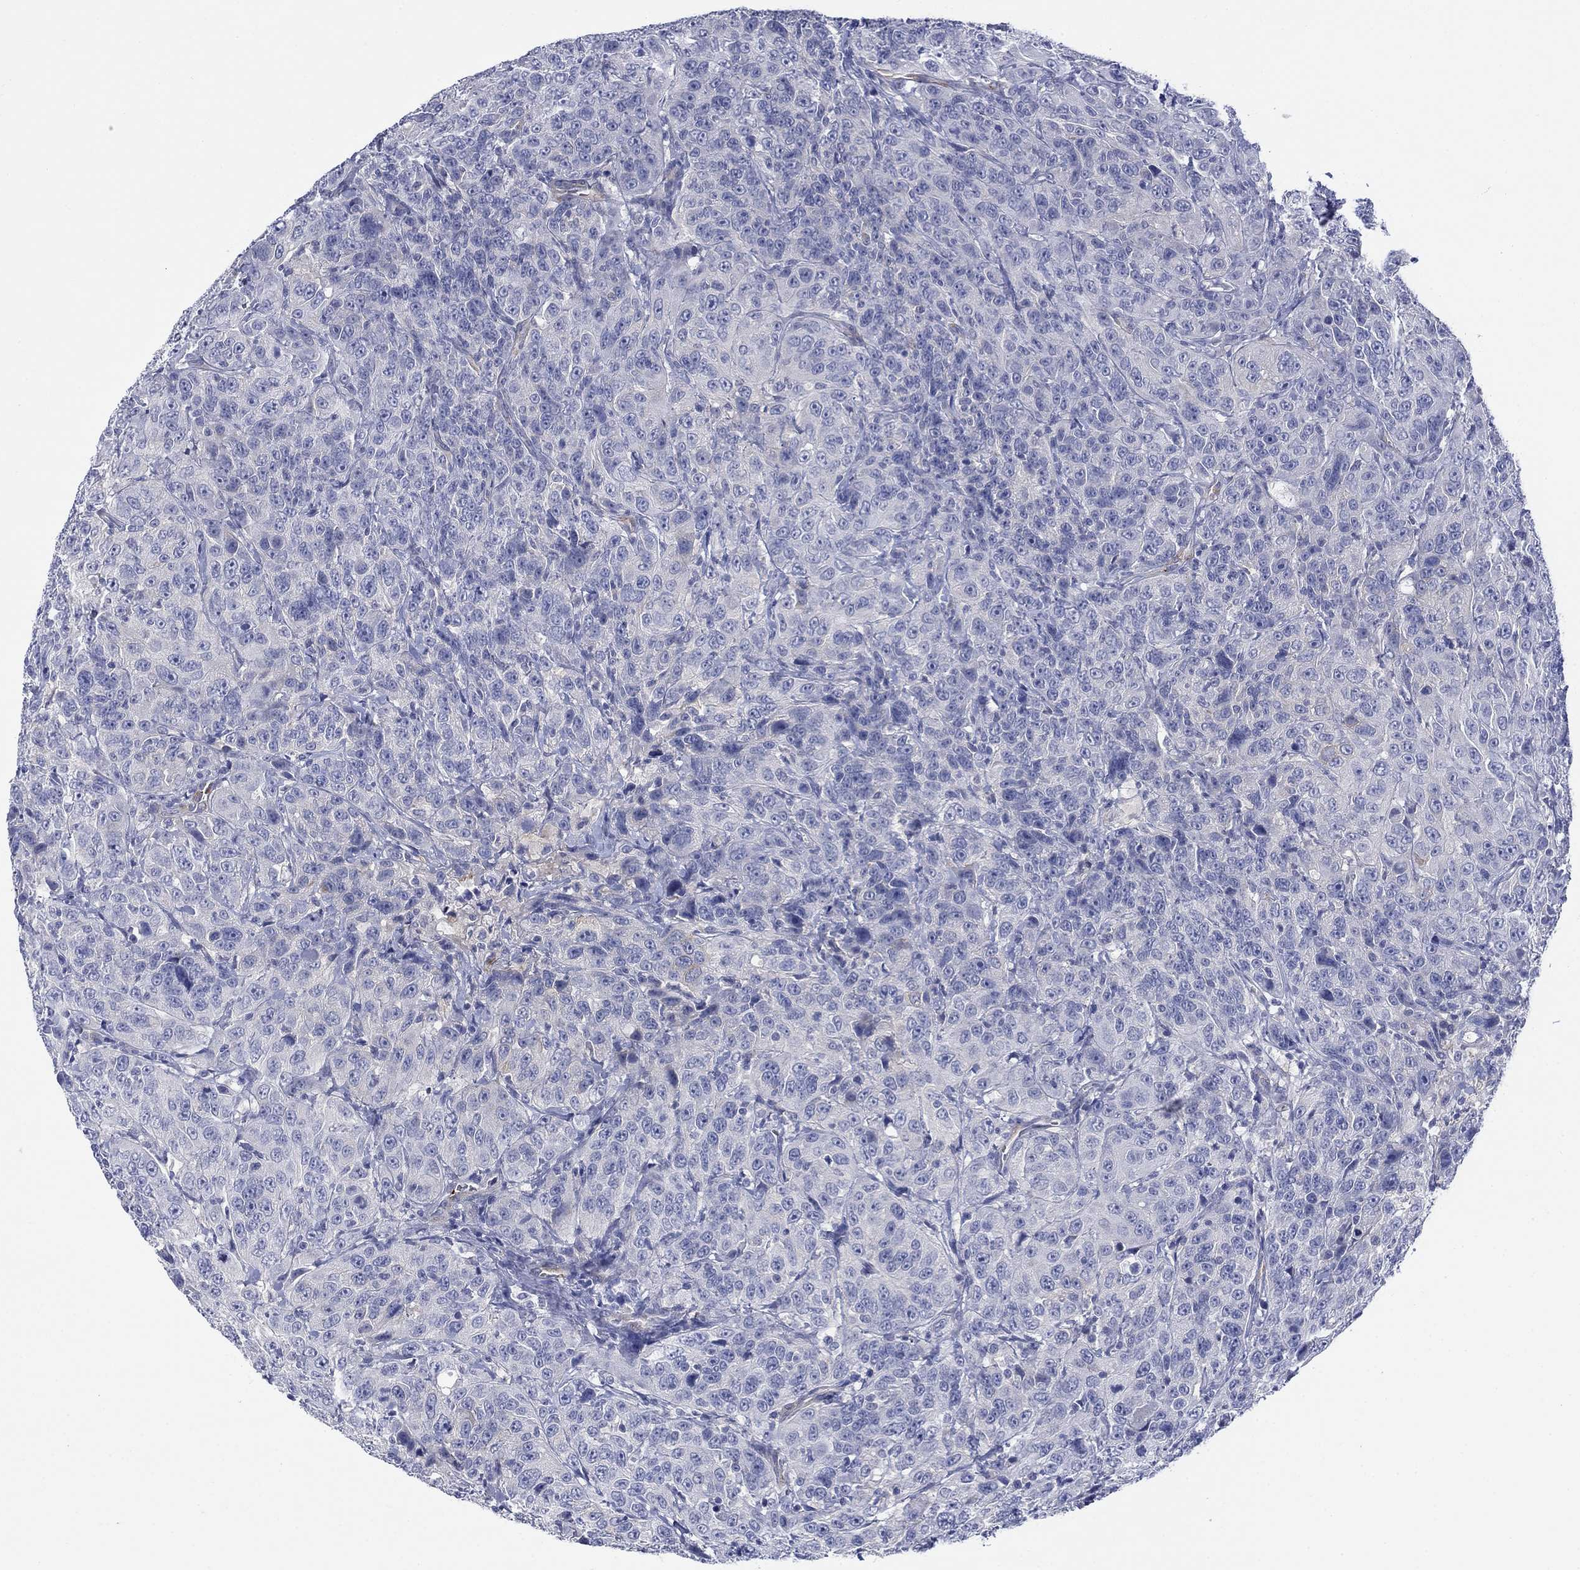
{"staining": {"intensity": "negative", "quantity": "none", "location": "none"}, "tissue": "urothelial cancer", "cell_type": "Tumor cells", "image_type": "cancer", "snomed": [{"axis": "morphology", "description": "Urothelial carcinoma, NOS"}, {"axis": "morphology", "description": "Urothelial carcinoma, High grade"}, {"axis": "topography", "description": "Urinary bladder"}], "caption": "Immunohistochemical staining of human urothelial cancer shows no significant positivity in tumor cells.", "gene": "PTPRZ1", "patient": {"sex": "female", "age": 73}}